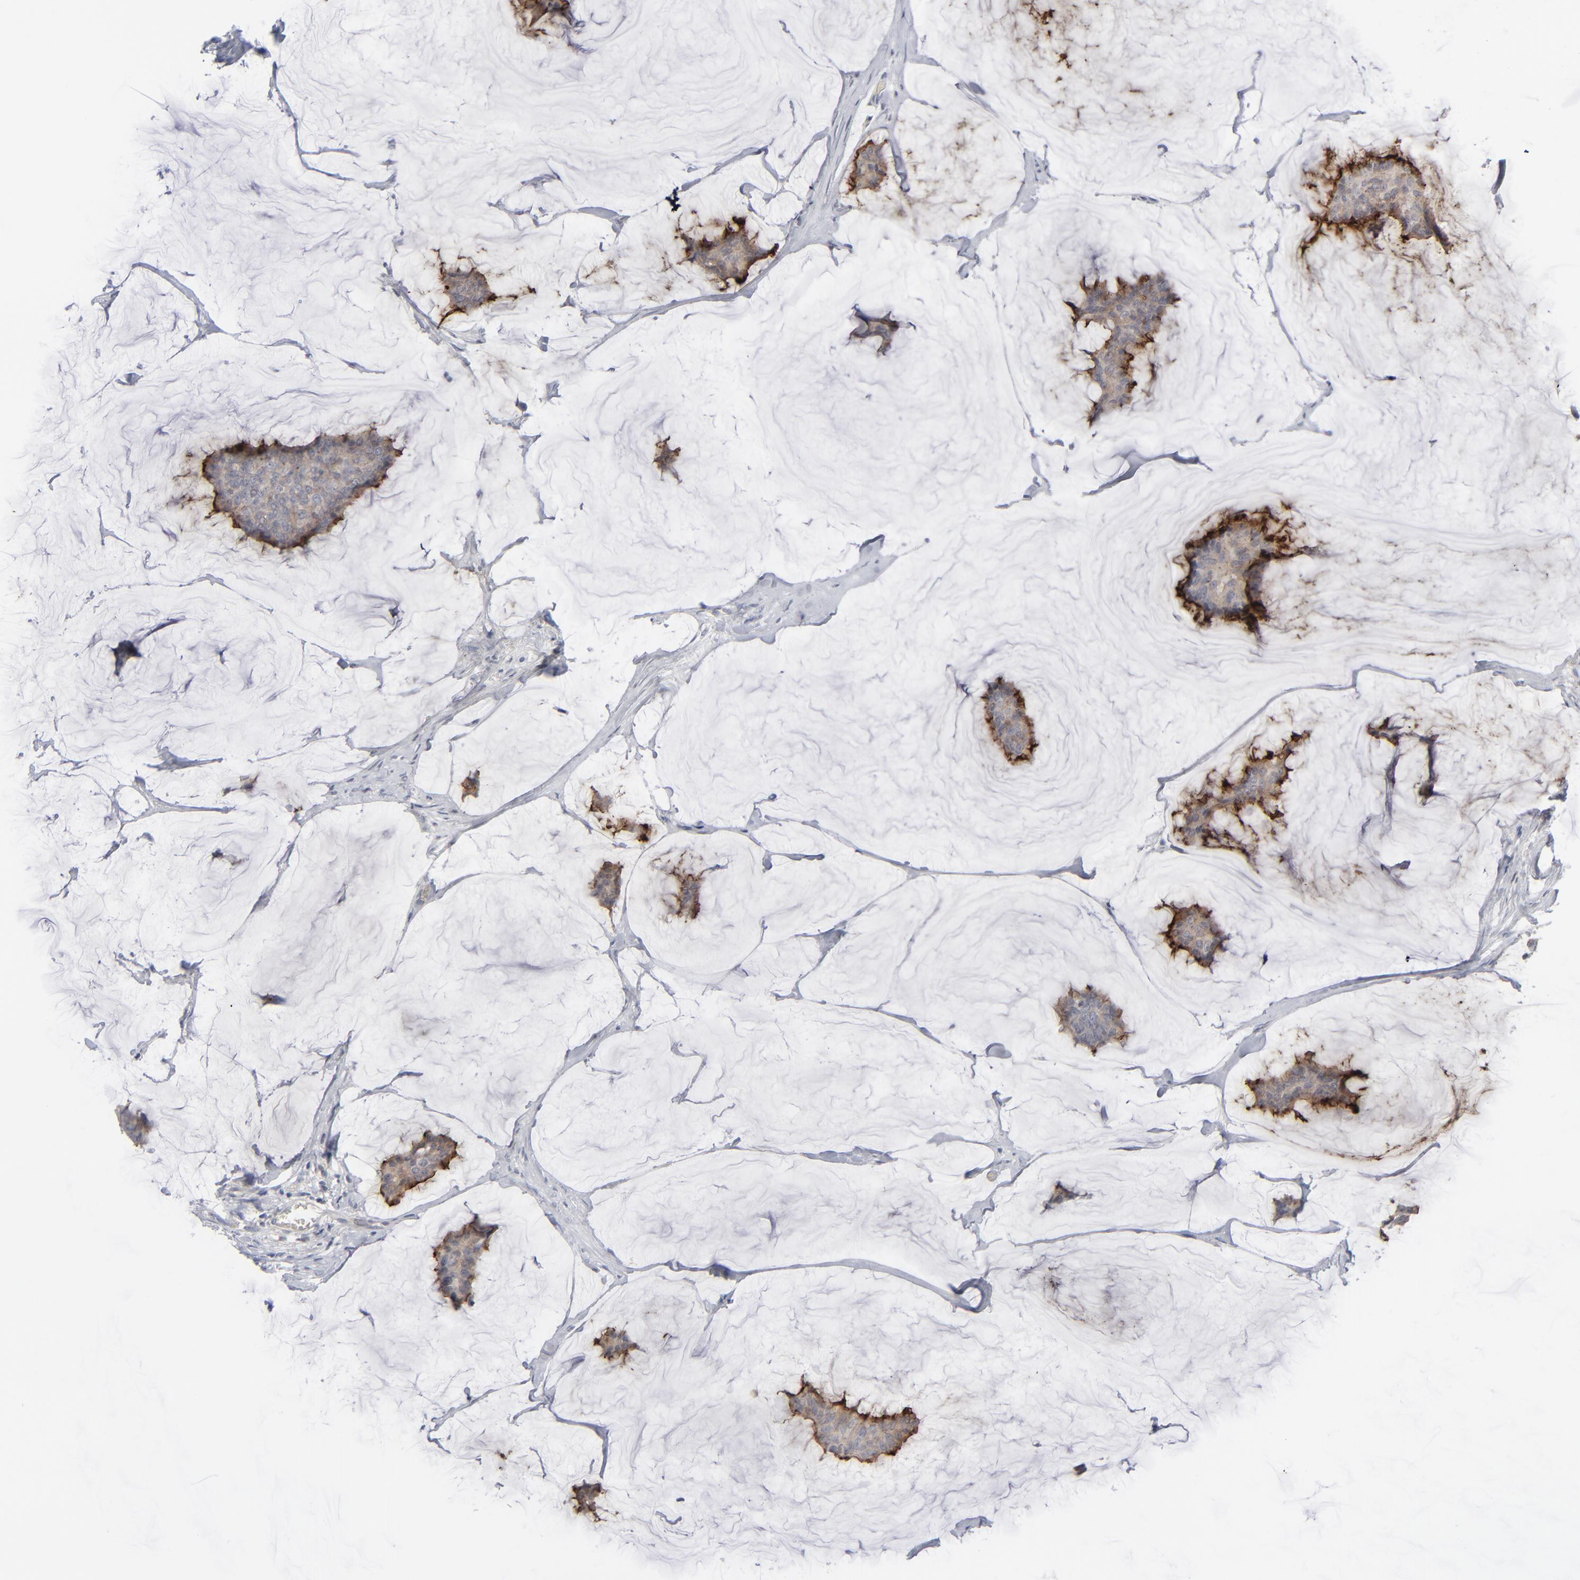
{"staining": {"intensity": "moderate", "quantity": ">75%", "location": "cytoplasmic/membranous"}, "tissue": "breast cancer", "cell_type": "Tumor cells", "image_type": "cancer", "snomed": [{"axis": "morphology", "description": "Duct carcinoma"}, {"axis": "topography", "description": "Breast"}], "caption": "Intraductal carcinoma (breast) was stained to show a protein in brown. There is medium levels of moderate cytoplasmic/membranous expression in approximately >75% of tumor cells.", "gene": "MSLN", "patient": {"sex": "female", "age": 93}}